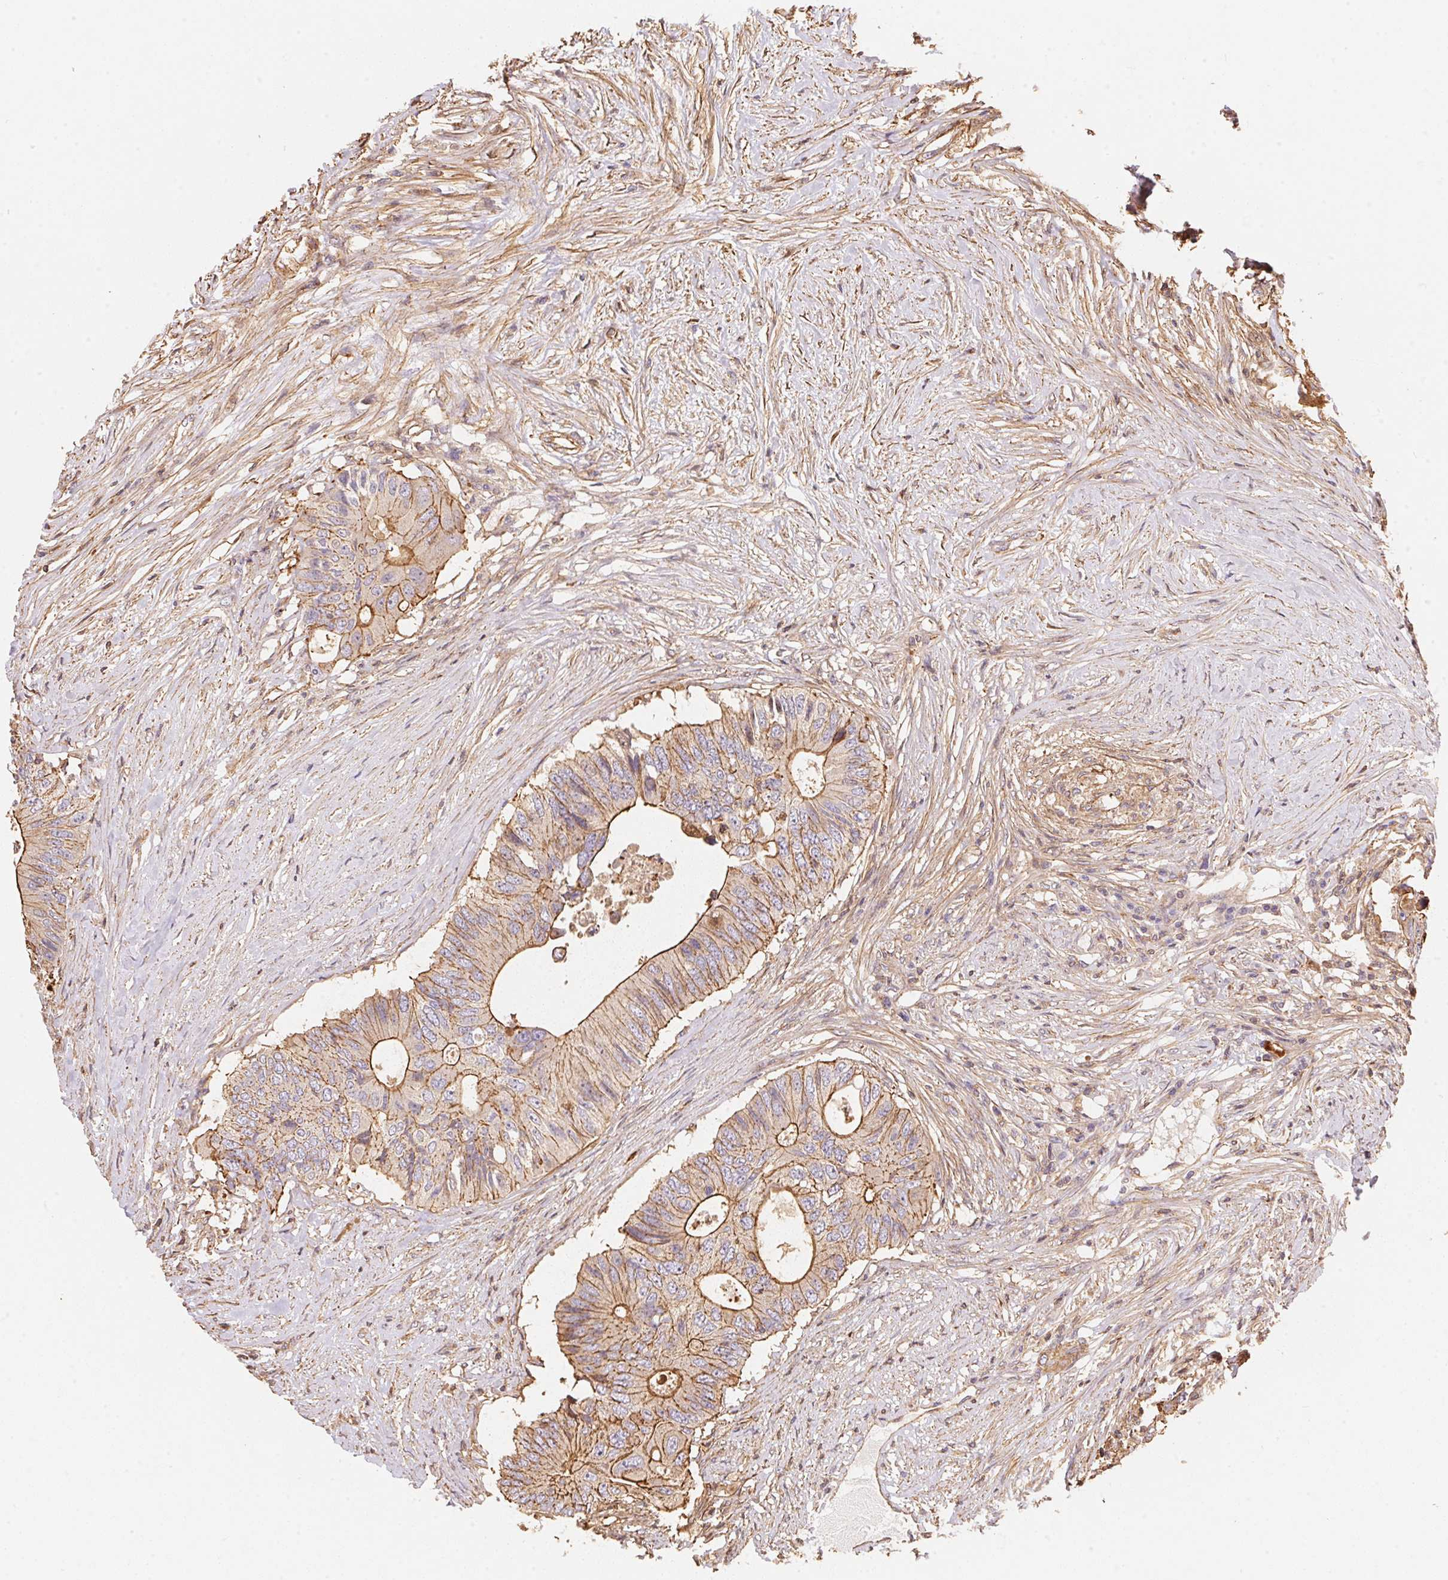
{"staining": {"intensity": "moderate", "quantity": "25%-75%", "location": "cytoplasmic/membranous"}, "tissue": "colorectal cancer", "cell_type": "Tumor cells", "image_type": "cancer", "snomed": [{"axis": "morphology", "description": "Adenocarcinoma, NOS"}, {"axis": "topography", "description": "Colon"}], "caption": "Protein analysis of colorectal adenocarcinoma tissue demonstrates moderate cytoplasmic/membranous staining in about 25%-75% of tumor cells.", "gene": "FRAS1", "patient": {"sex": "male", "age": 71}}